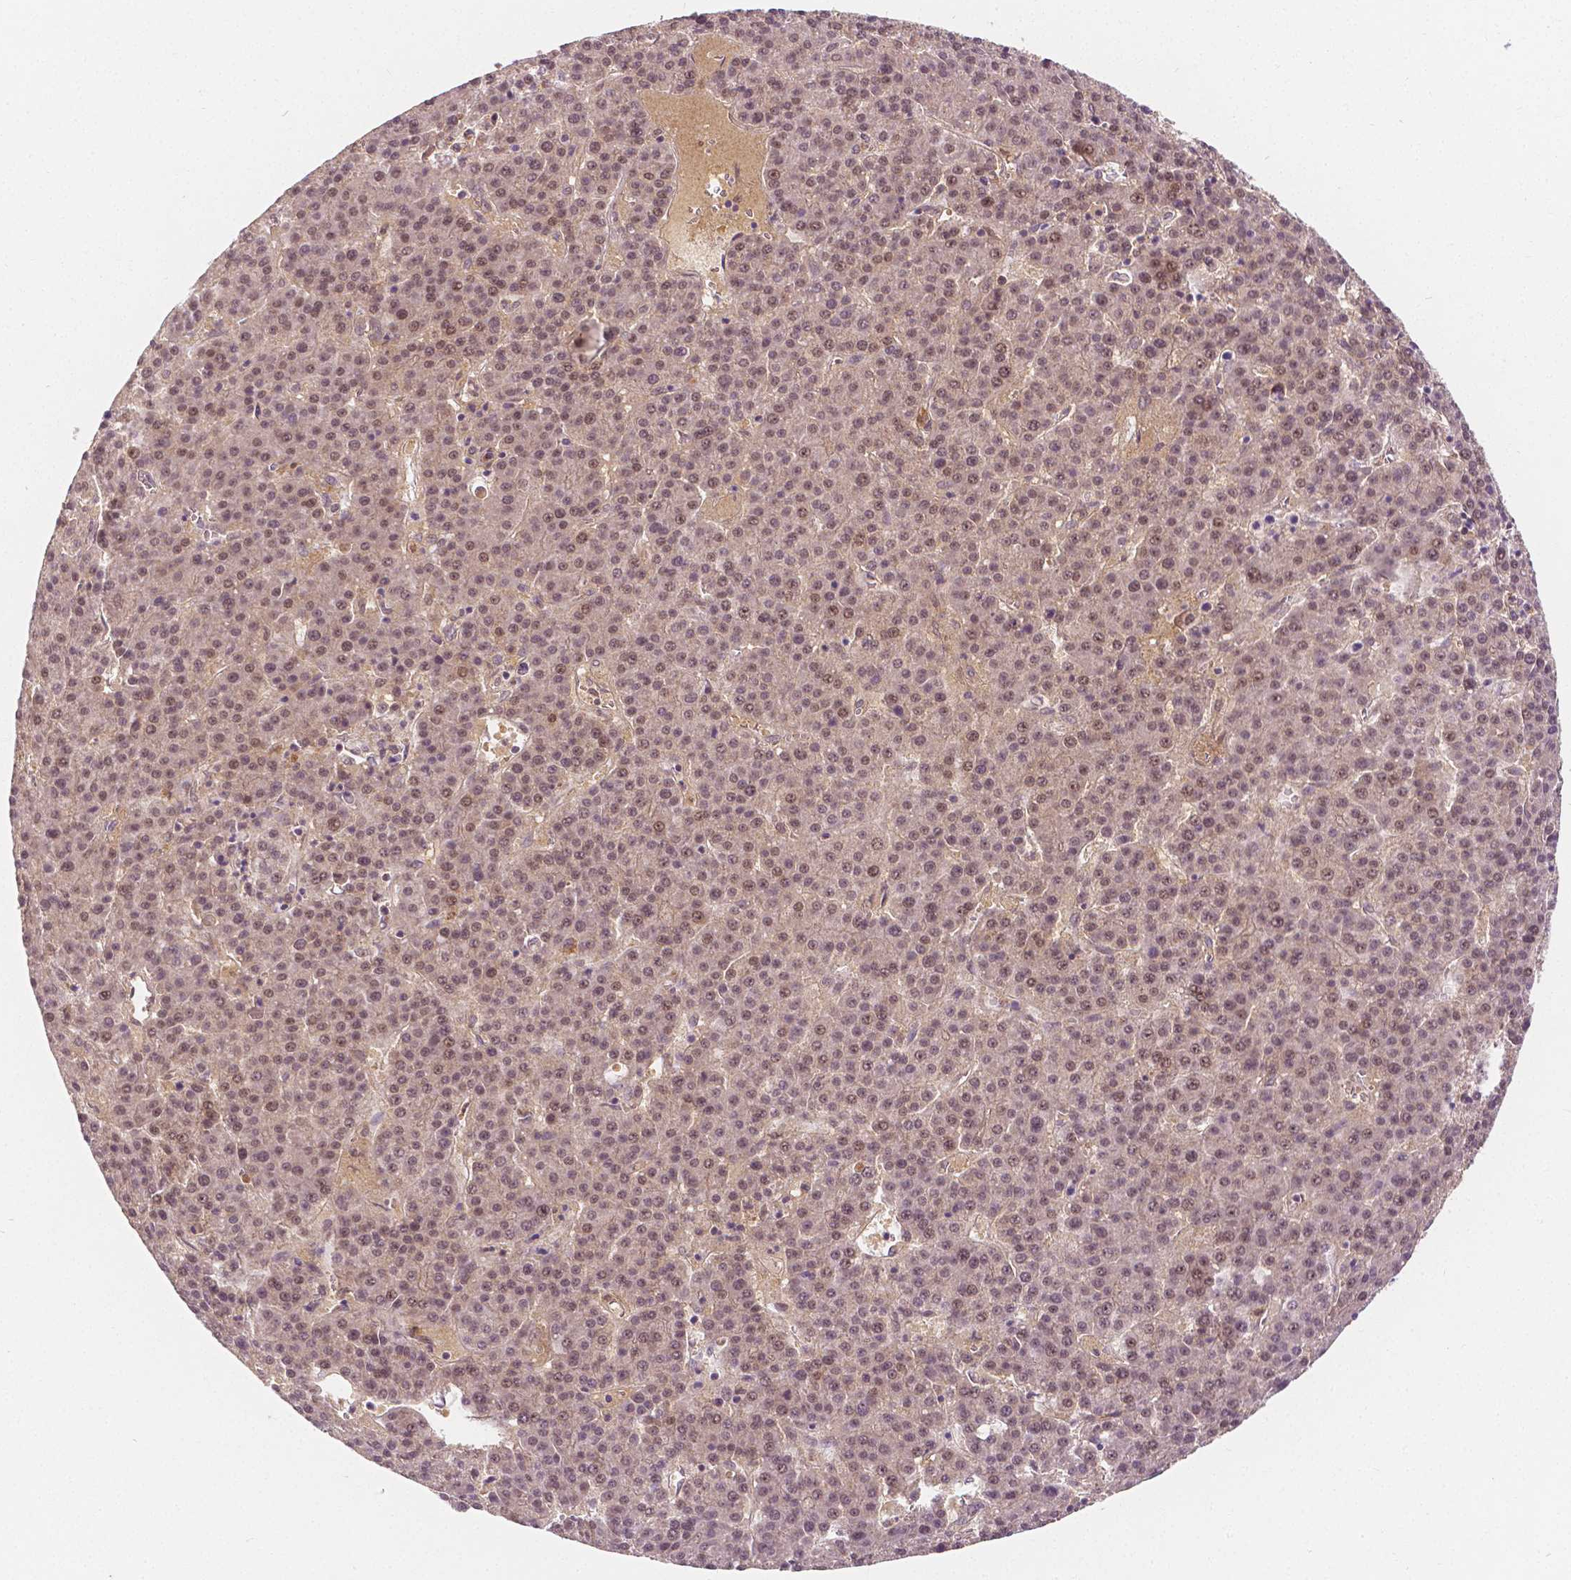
{"staining": {"intensity": "moderate", "quantity": ">75%", "location": "nuclear"}, "tissue": "liver cancer", "cell_type": "Tumor cells", "image_type": "cancer", "snomed": [{"axis": "morphology", "description": "Carcinoma, Hepatocellular, NOS"}, {"axis": "topography", "description": "Liver"}], "caption": "High-magnification brightfield microscopy of liver cancer stained with DAB (3,3'-diaminobenzidine) (brown) and counterstained with hematoxylin (blue). tumor cells exhibit moderate nuclear positivity is present in about>75% of cells.", "gene": "NAPRT", "patient": {"sex": "female", "age": 58}}